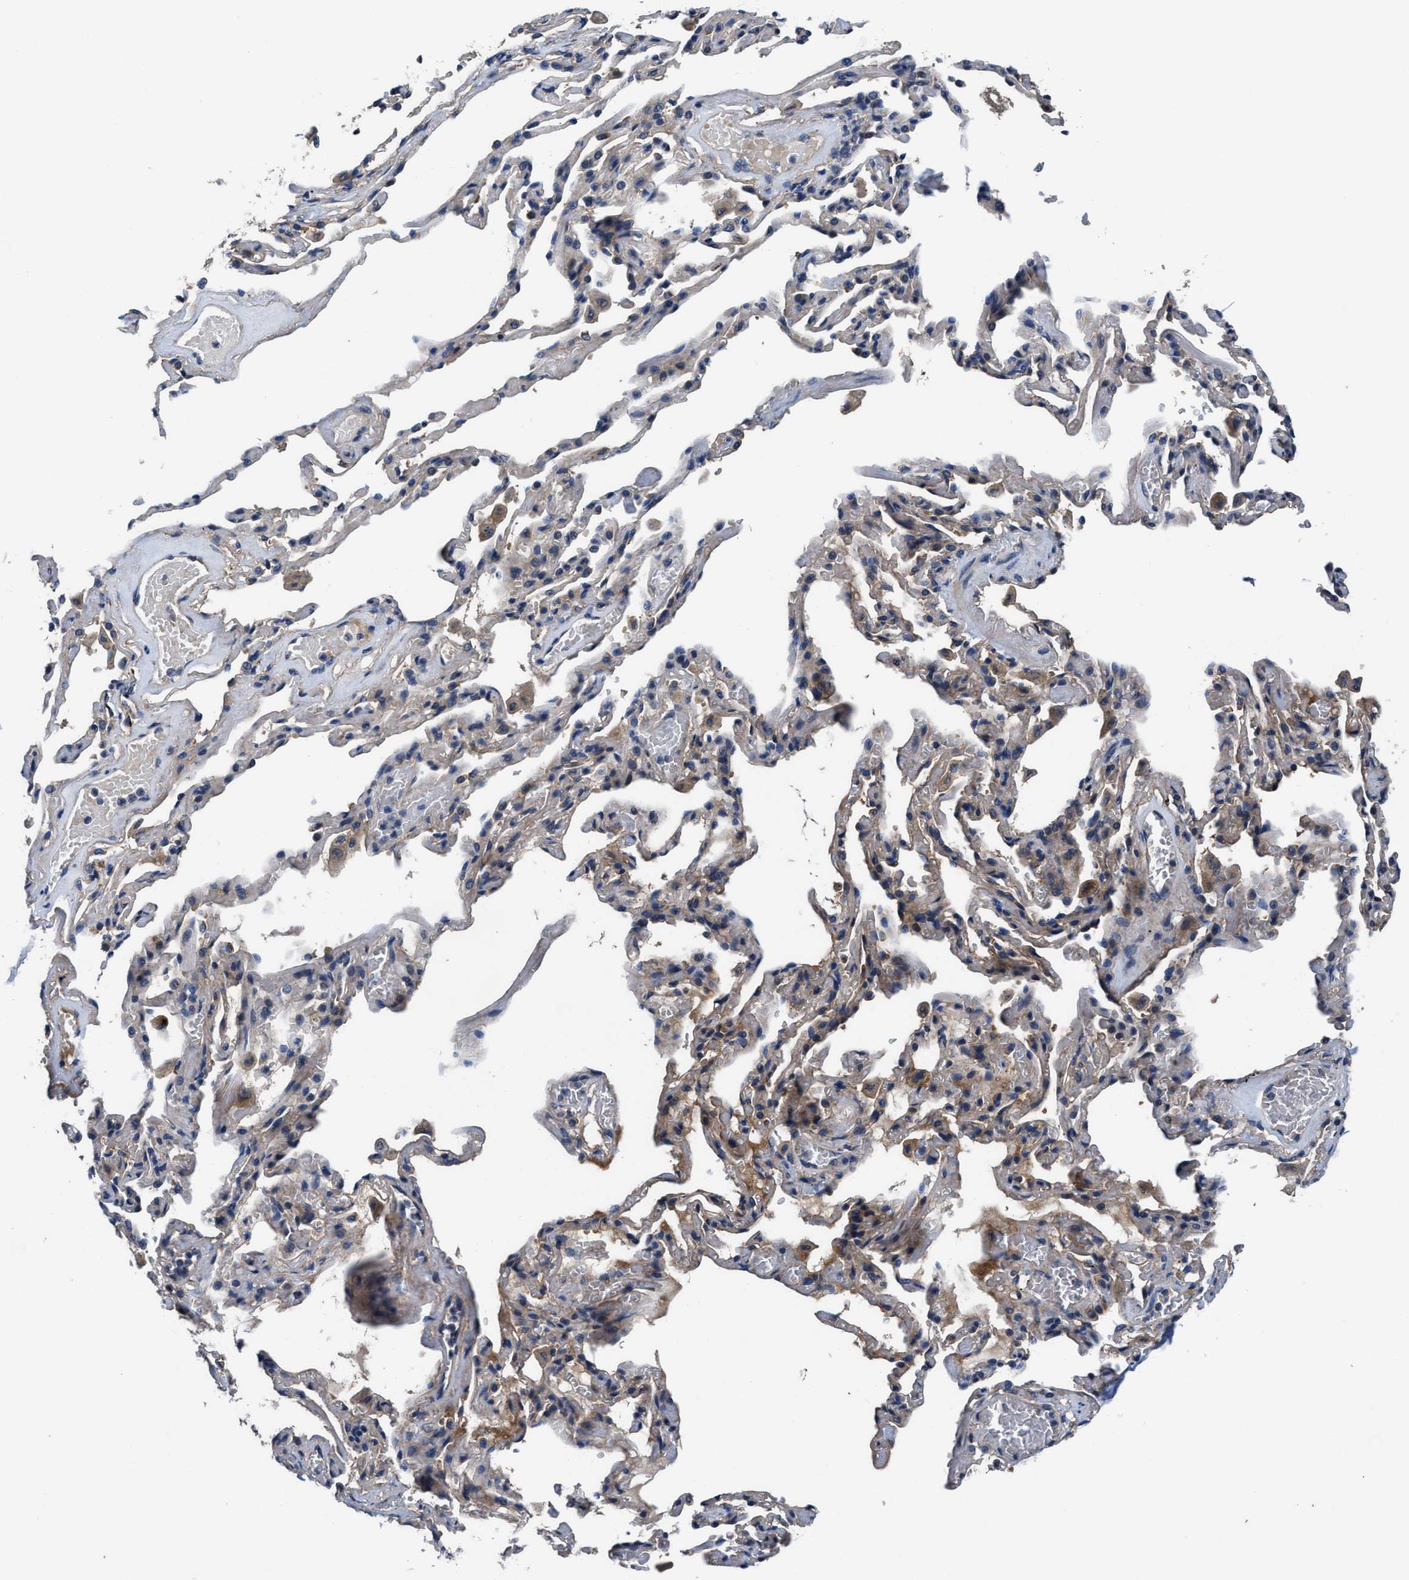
{"staining": {"intensity": "moderate", "quantity": "25%-75%", "location": "cytoplasmic/membranous"}, "tissue": "adipose tissue", "cell_type": "Adipocytes", "image_type": "normal", "snomed": [{"axis": "morphology", "description": "Normal tissue, NOS"}, {"axis": "topography", "description": "Cartilage tissue"}, {"axis": "topography", "description": "Lung"}], "caption": "A high-resolution photomicrograph shows immunohistochemistry staining of normal adipose tissue, which exhibits moderate cytoplasmic/membranous staining in approximately 25%-75% of adipocytes.", "gene": "IDNK", "patient": {"sex": "female", "age": 77}}